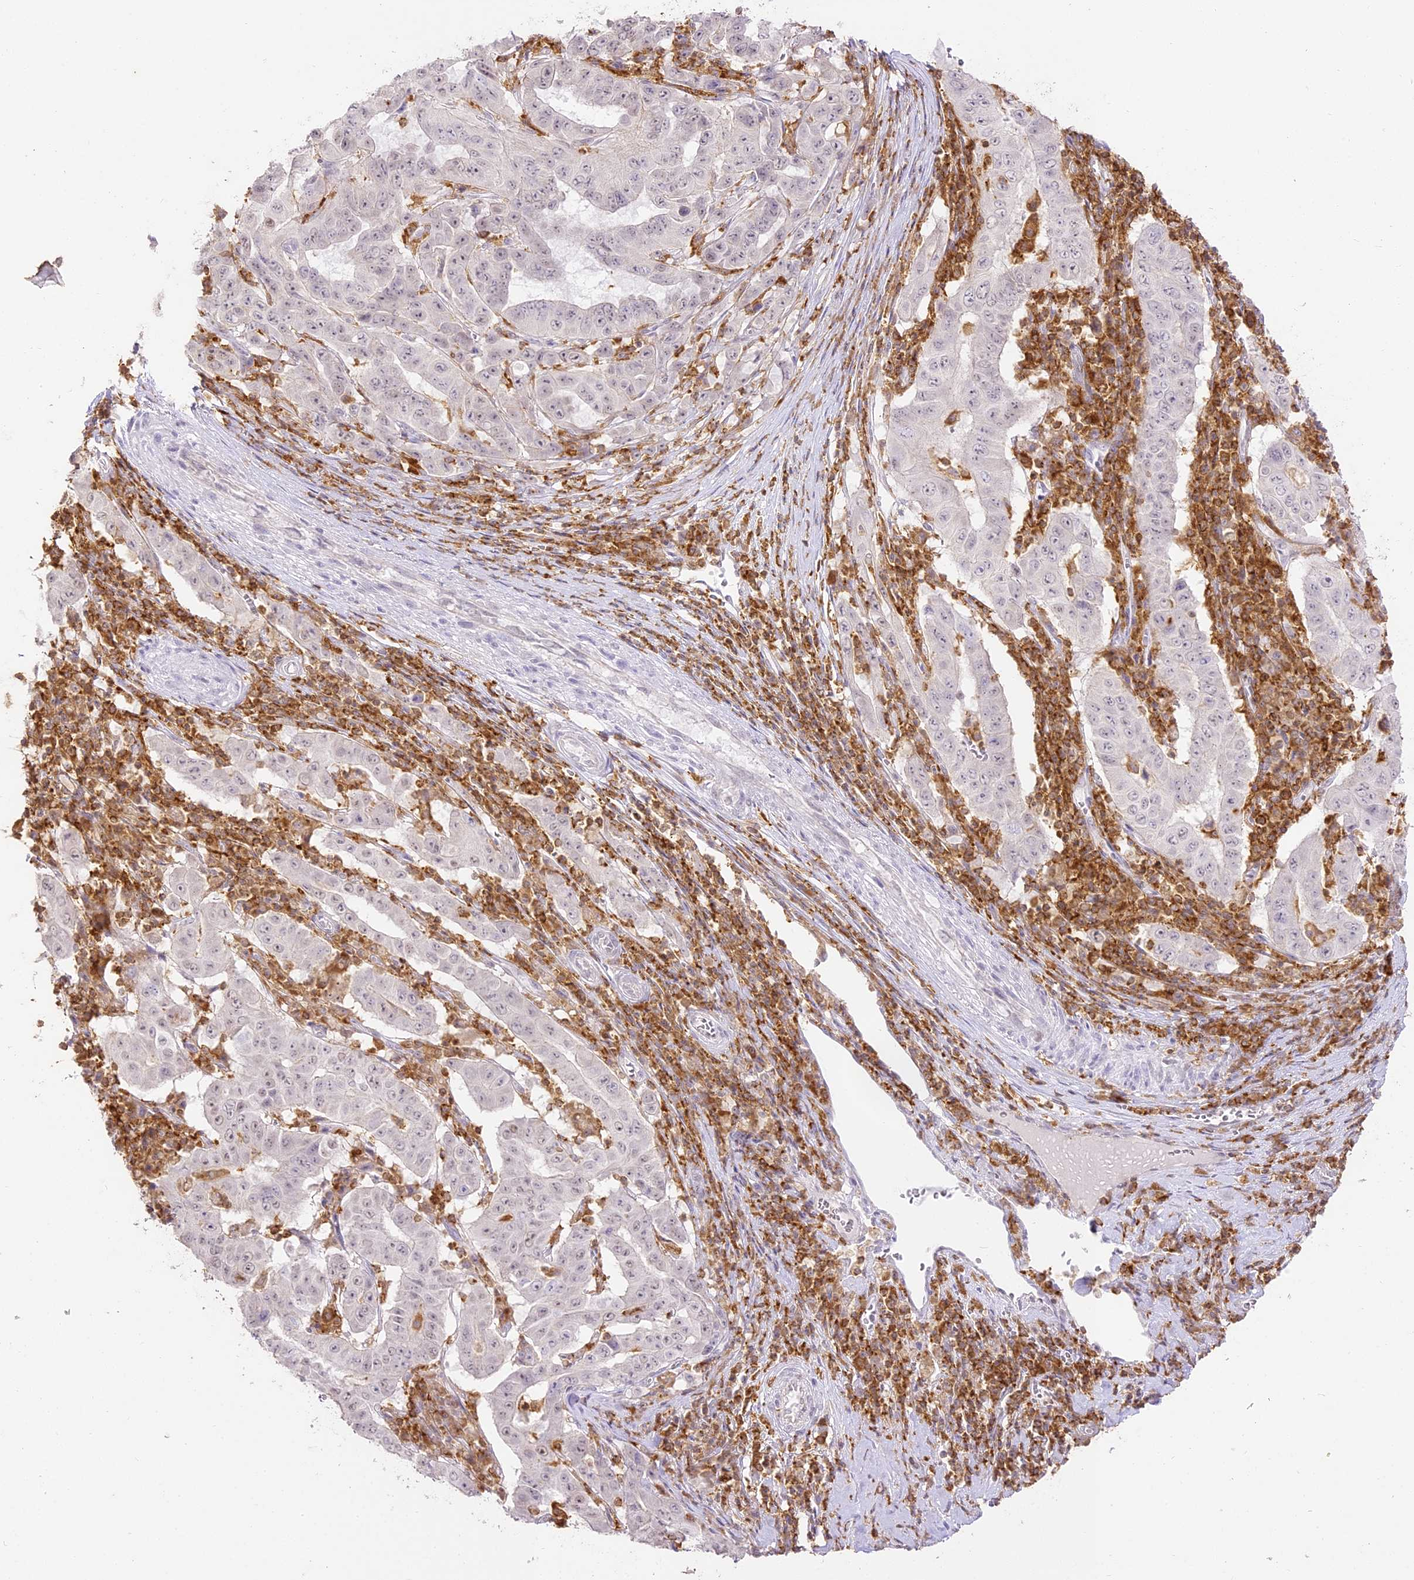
{"staining": {"intensity": "weak", "quantity": "<25%", "location": "nuclear"}, "tissue": "pancreatic cancer", "cell_type": "Tumor cells", "image_type": "cancer", "snomed": [{"axis": "morphology", "description": "Adenocarcinoma, NOS"}, {"axis": "topography", "description": "Pancreas"}], "caption": "Tumor cells show no significant protein staining in pancreatic cancer. Brightfield microscopy of IHC stained with DAB (3,3'-diaminobenzidine) (brown) and hematoxylin (blue), captured at high magnification.", "gene": "DOCK2", "patient": {"sex": "male", "age": 63}}